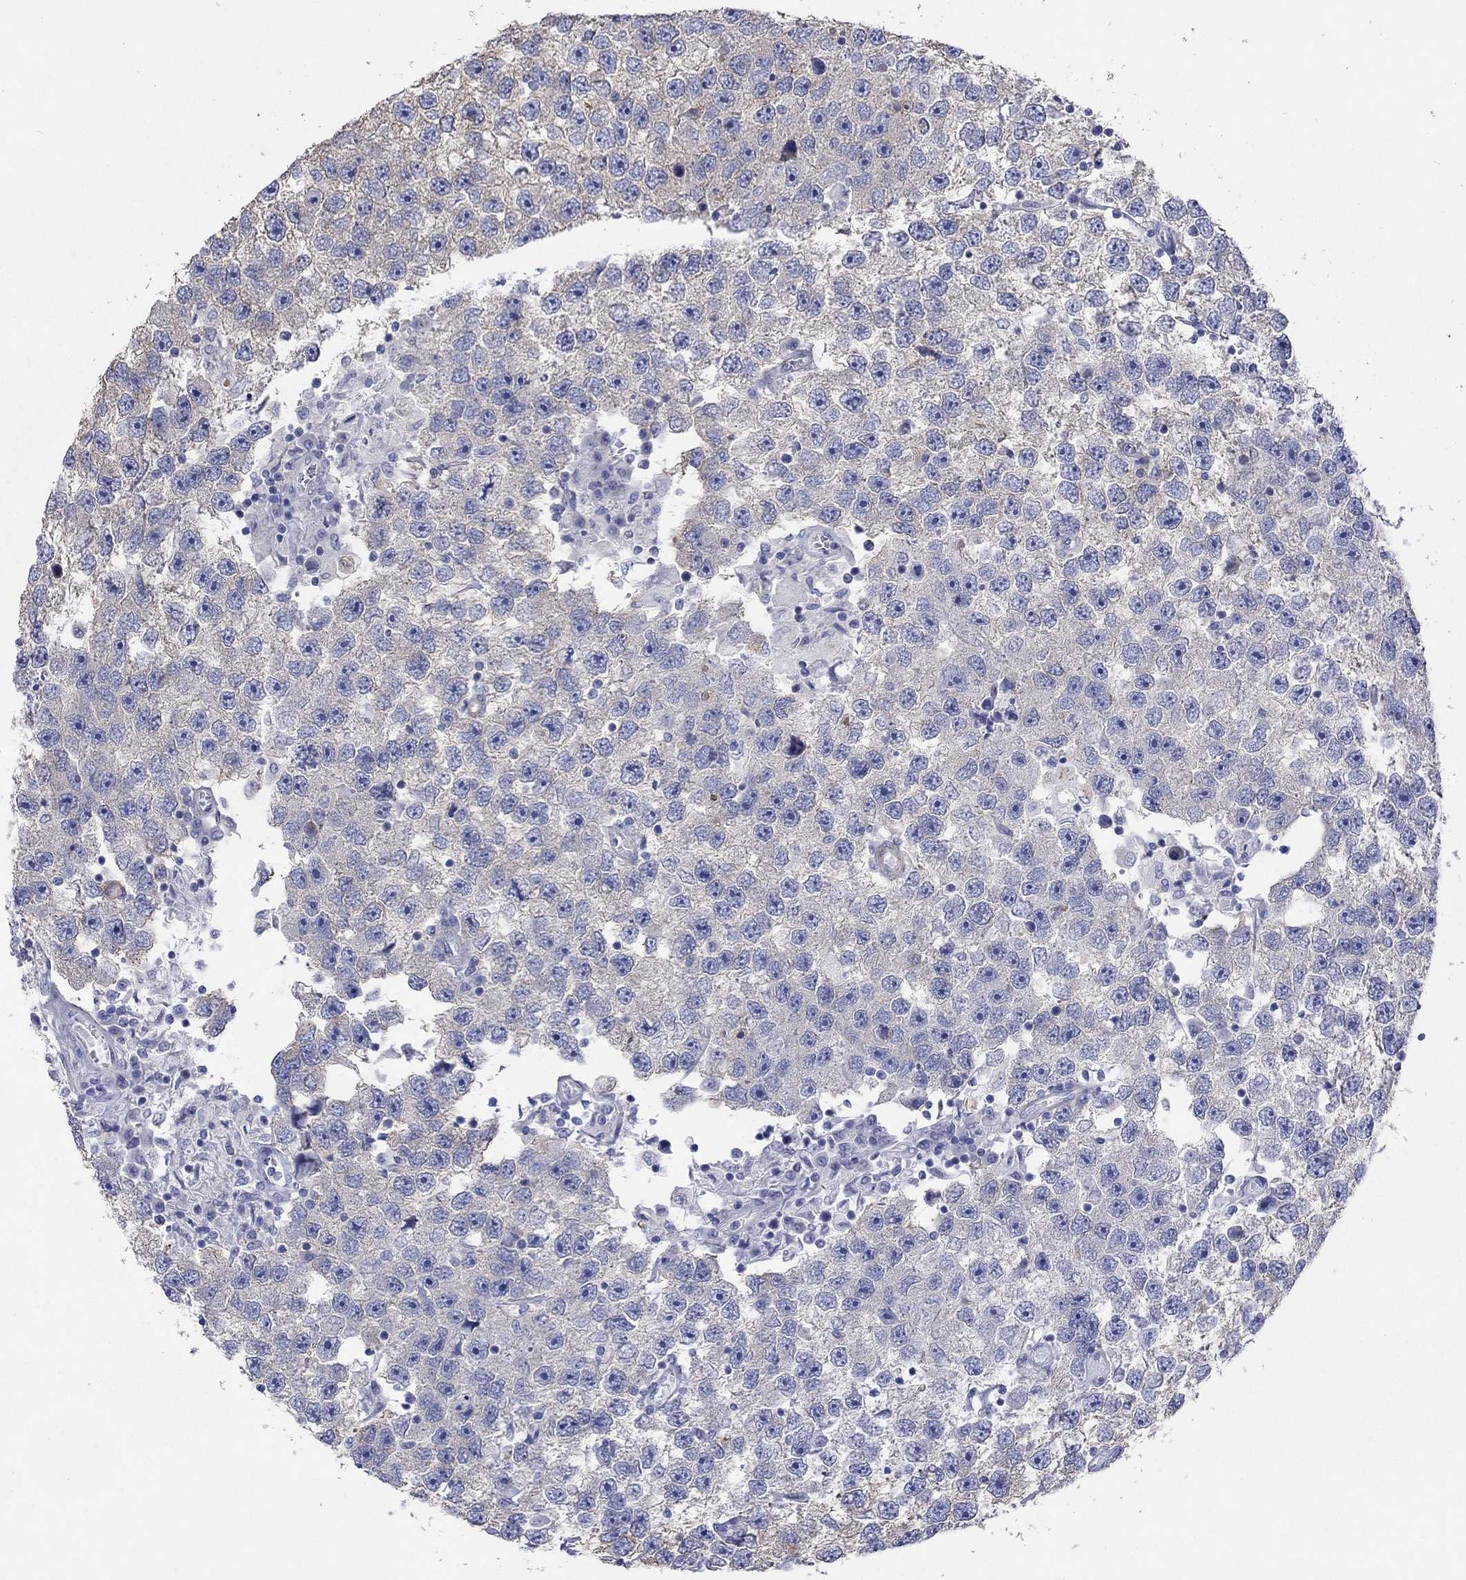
{"staining": {"intensity": "negative", "quantity": "none", "location": "none"}, "tissue": "testis cancer", "cell_type": "Tumor cells", "image_type": "cancer", "snomed": [{"axis": "morphology", "description": "Seminoma, NOS"}, {"axis": "topography", "description": "Testis"}], "caption": "IHC of testis seminoma shows no staining in tumor cells.", "gene": "TPRN", "patient": {"sex": "male", "age": 26}}